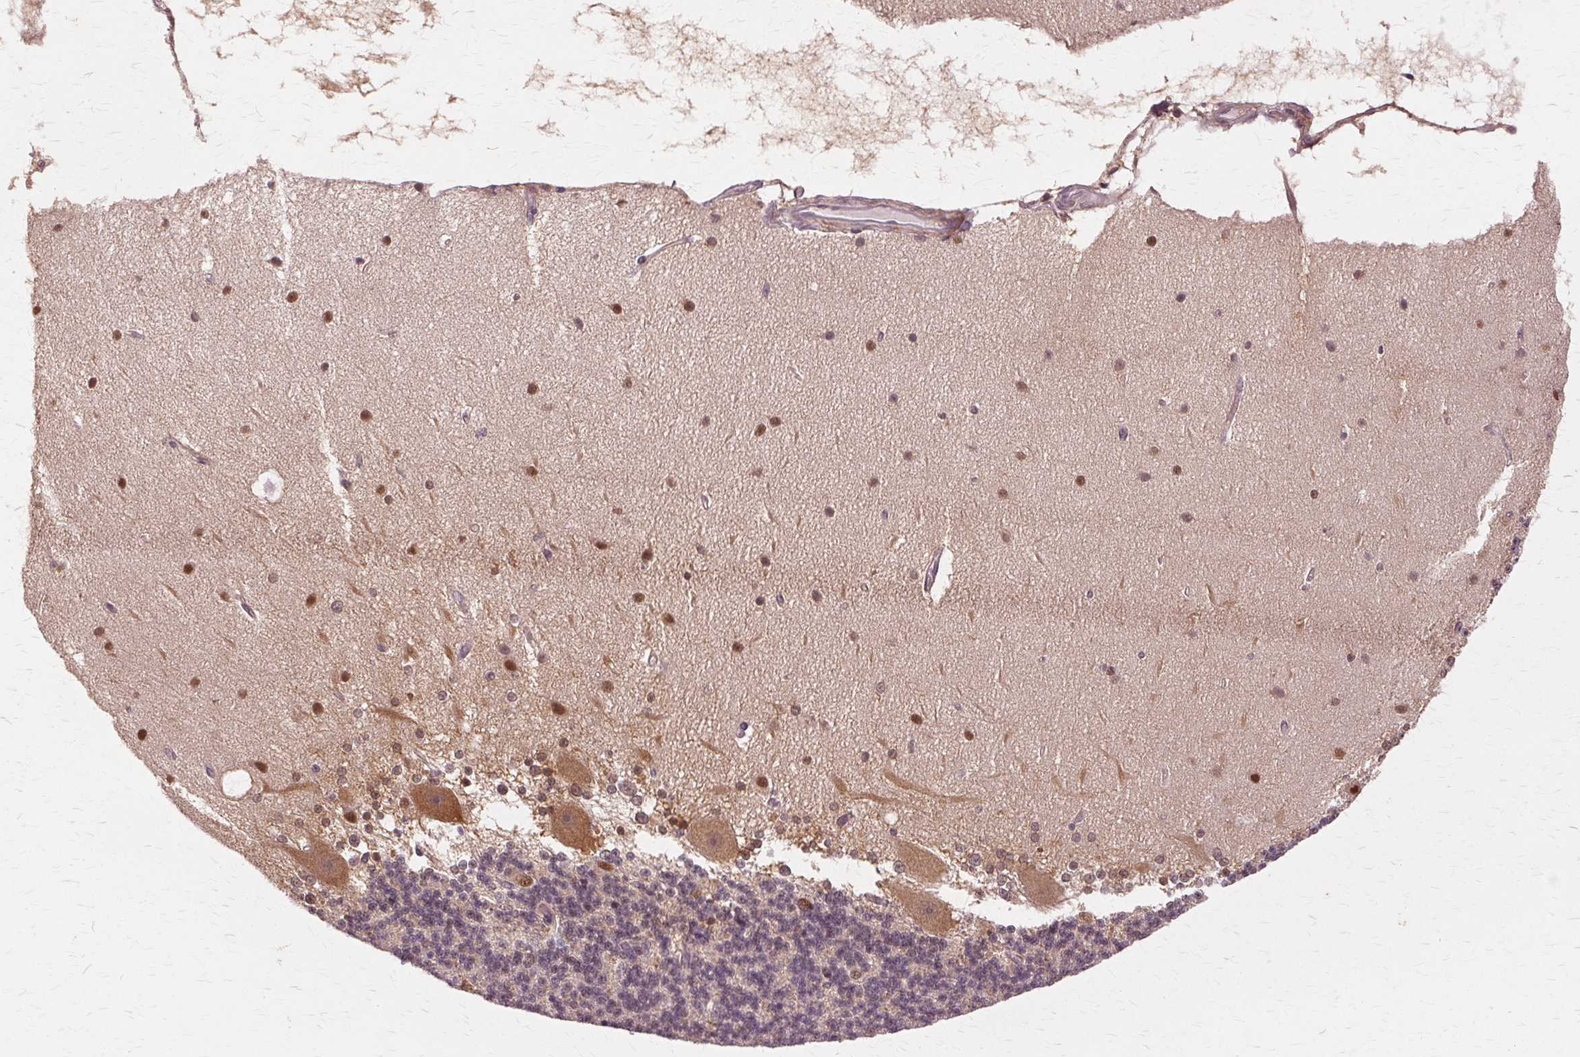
{"staining": {"intensity": "weak", "quantity": "<25%", "location": "nuclear"}, "tissue": "cerebellum", "cell_type": "Cells in granular layer", "image_type": "normal", "snomed": [{"axis": "morphology", "description": "Normal tissue, NOS"}, {"axis": "topography", "description": "Cerebellum"}], "caption": "Photomicrograph shows no protein positivity in cells in granular layer of normal cerebellum.", "gene": "PRMT5", "patient": {"sex": "female", "age": 54}}